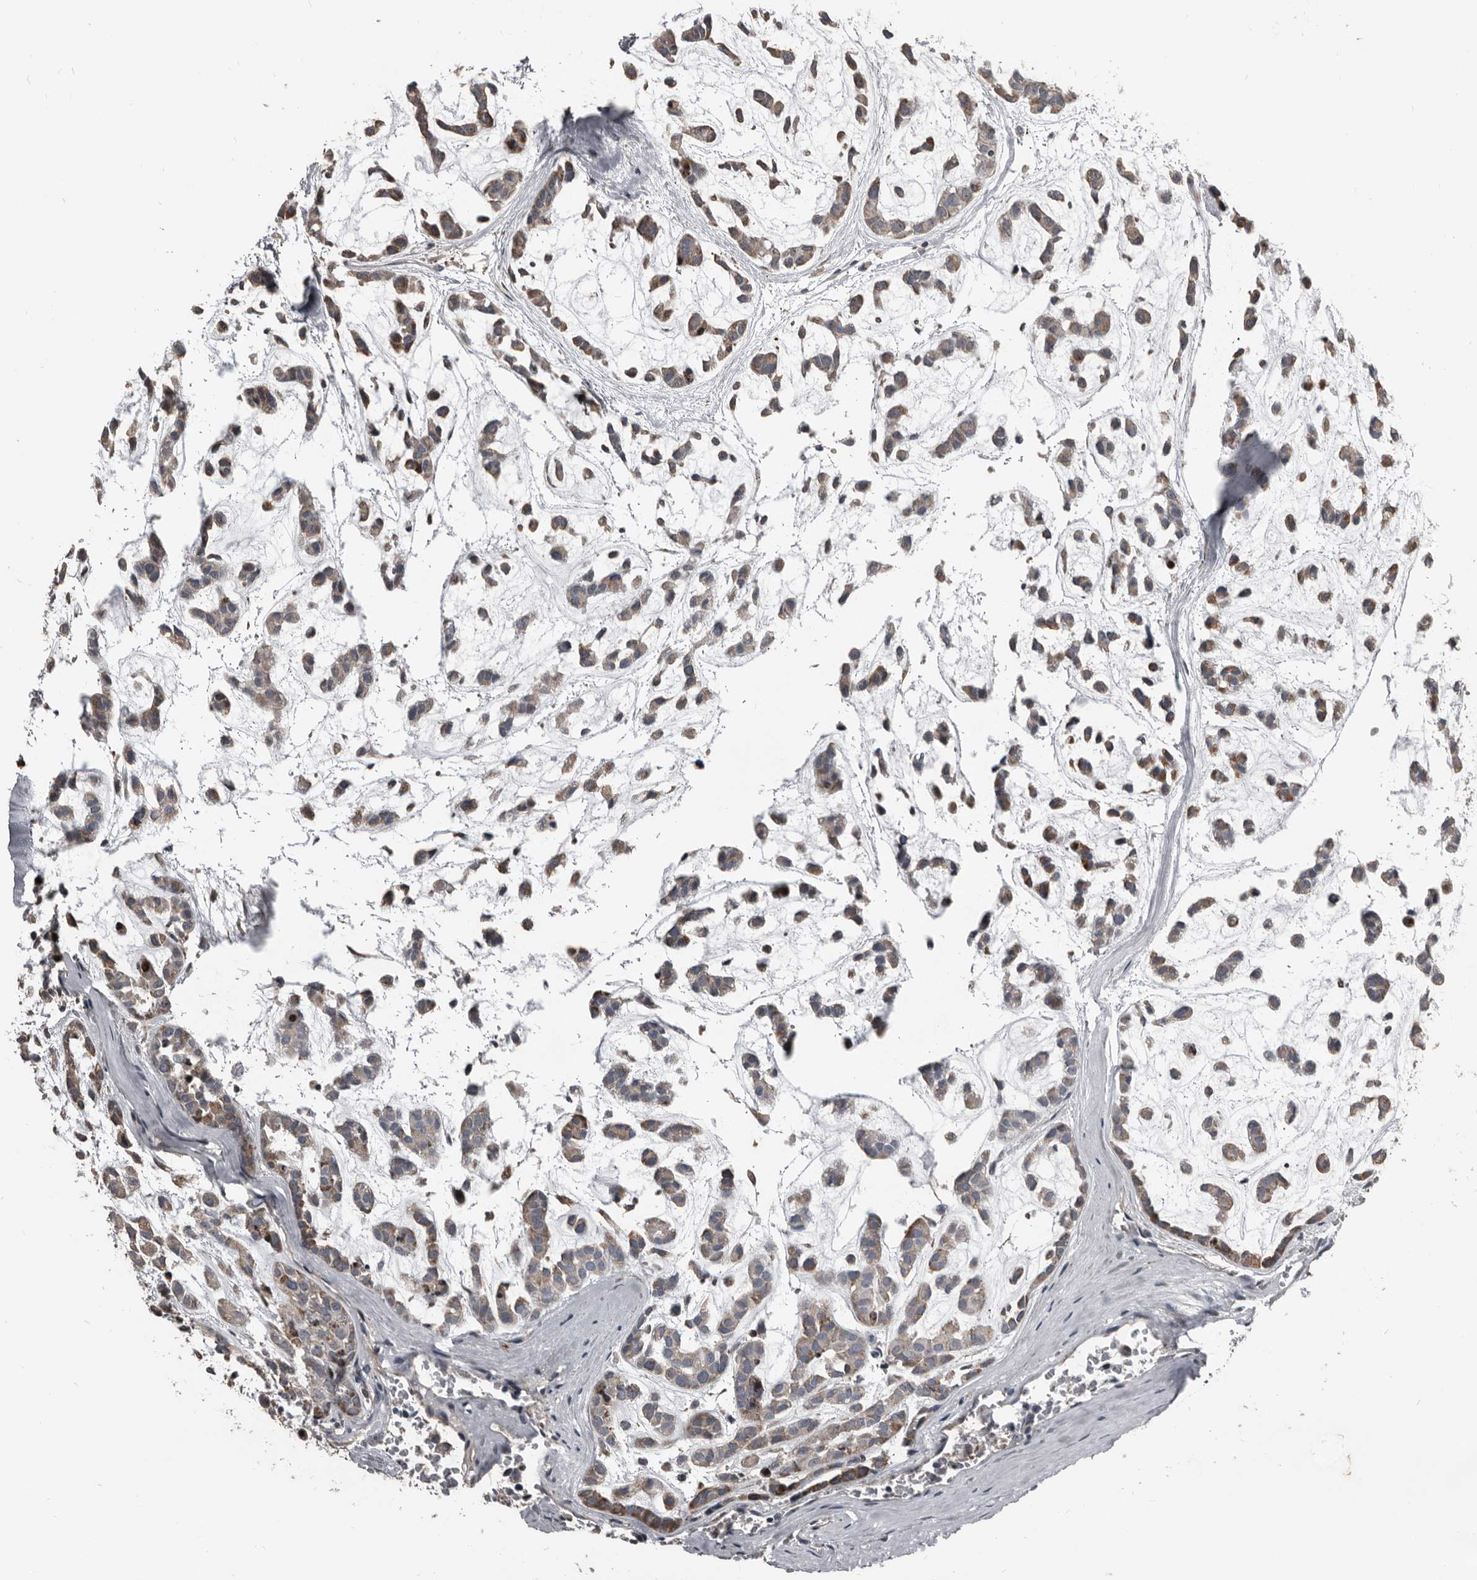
{"staining": {"intensity": "weak", "quantity": "25%-75%", "location": "cytoplasmic/membranous"}, "tissue": "head and neck cancer", "cell_type": "Tumor cells", "image_type": "cancer", "snomed": [{"axis": "morphology", "description": "Adenocarcinoma, NOS"}, {"axis": "morphology", "description": "Adenoma, NOS"}, {"axis": "topography", "description": "Head-Neck"}], "caption": "Immunohistochemistry histopathology image of neoplastic tissue: human adenoma (head and neck) stained using immunohistochemistry displays low levels of weak protein expression localized specifically in the cytoplasmic/membranous of tumor cells, appearing as a cytoplasmic/membranous brown color.", "gene": "DHPS", "patient": {"sex": "female", "age": 55}}